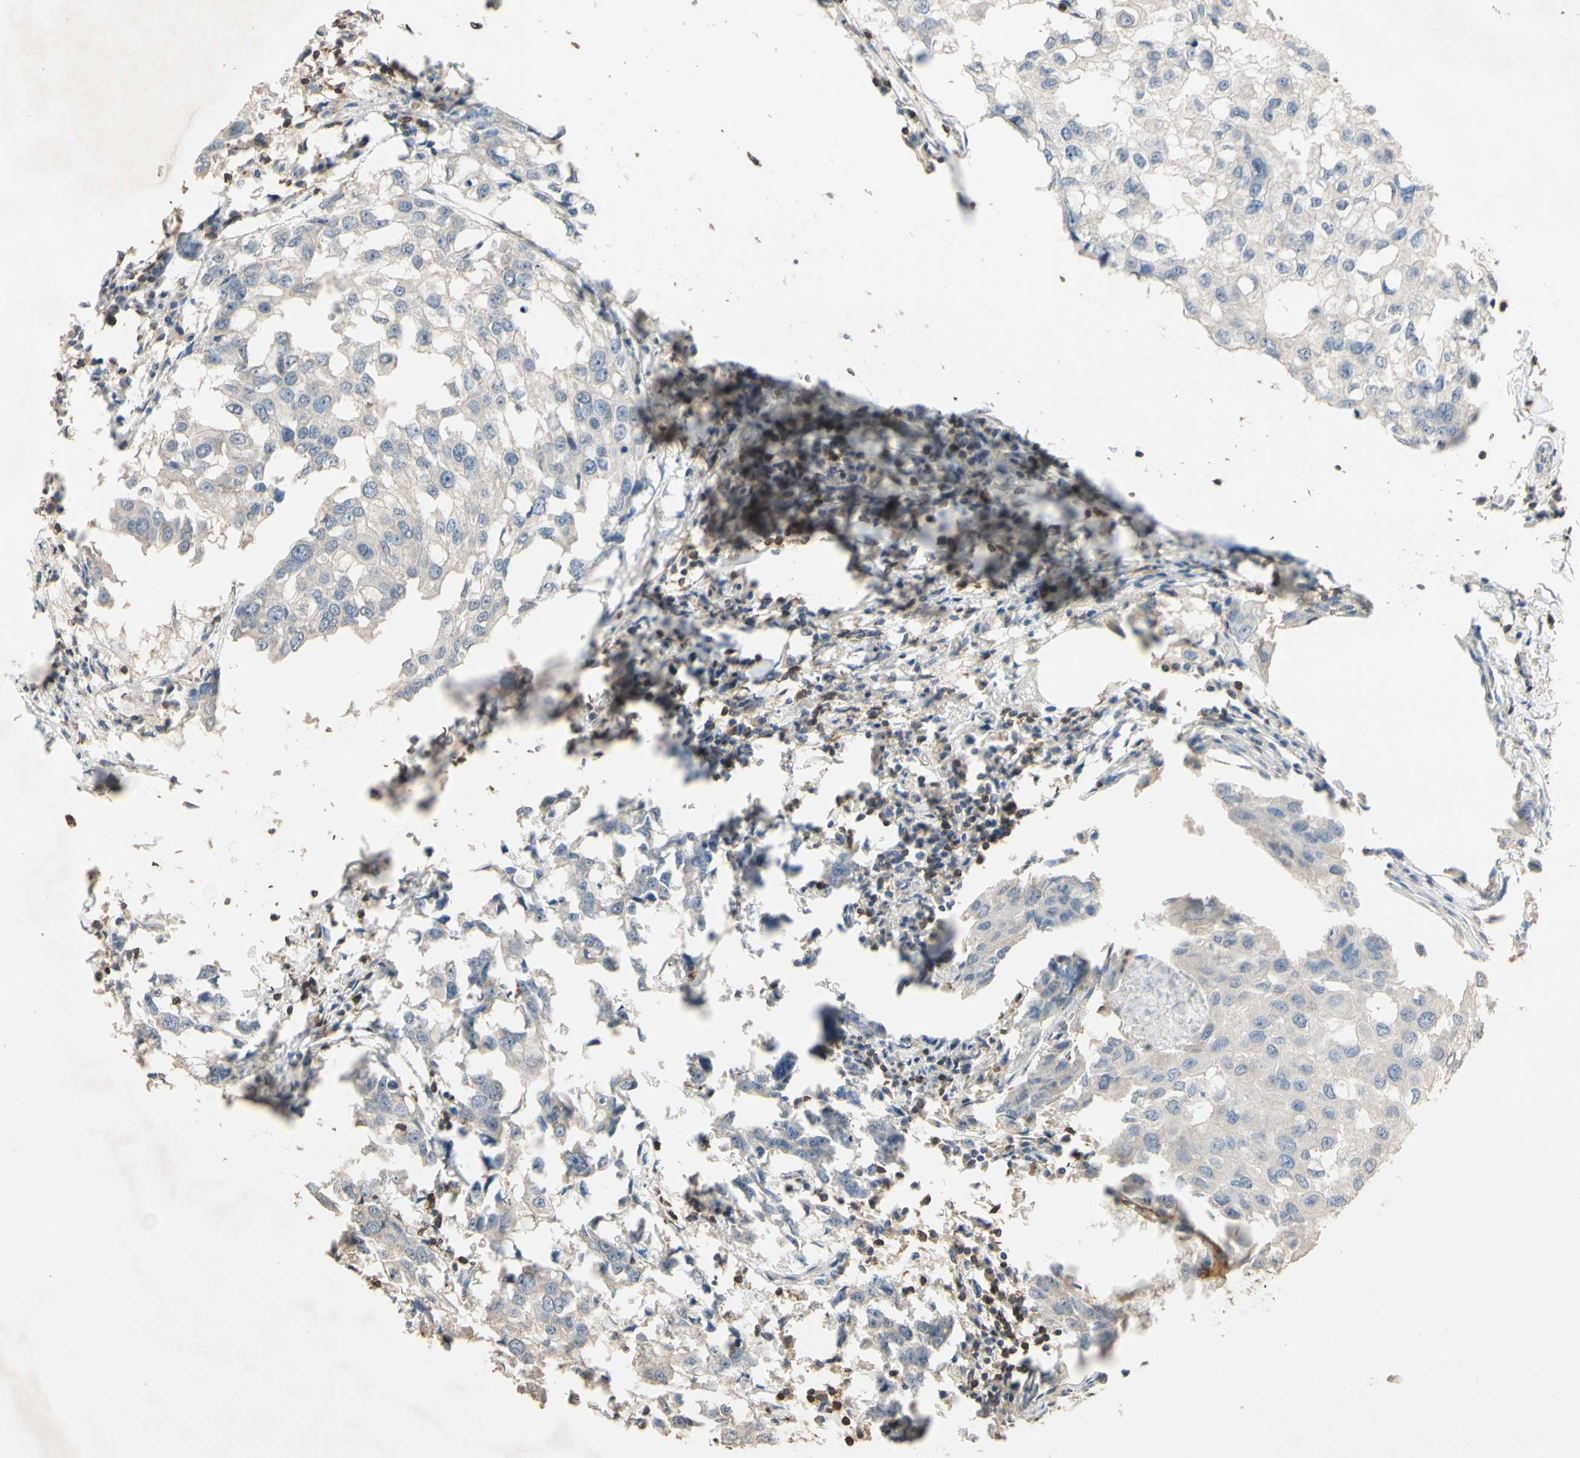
{"staining": {"intensity": "negative", "quantity": "none", "location": "none"}, "tissue": "breast cancer", "cell_type": "Tumor cells", "image_type": "cancer", "snomed": [{"axis": "morphology", "description": "Duct carcinoma"}, {"axis": "topography", "description": "Breast"}], "caption": "This is an immunohistochemistry (IHC) micrograph of breast intraductal carcinoma. There is no expression in tumor cells.", "gene": "MAP3K10", "patient": {"sex": "female", "age": 27}}